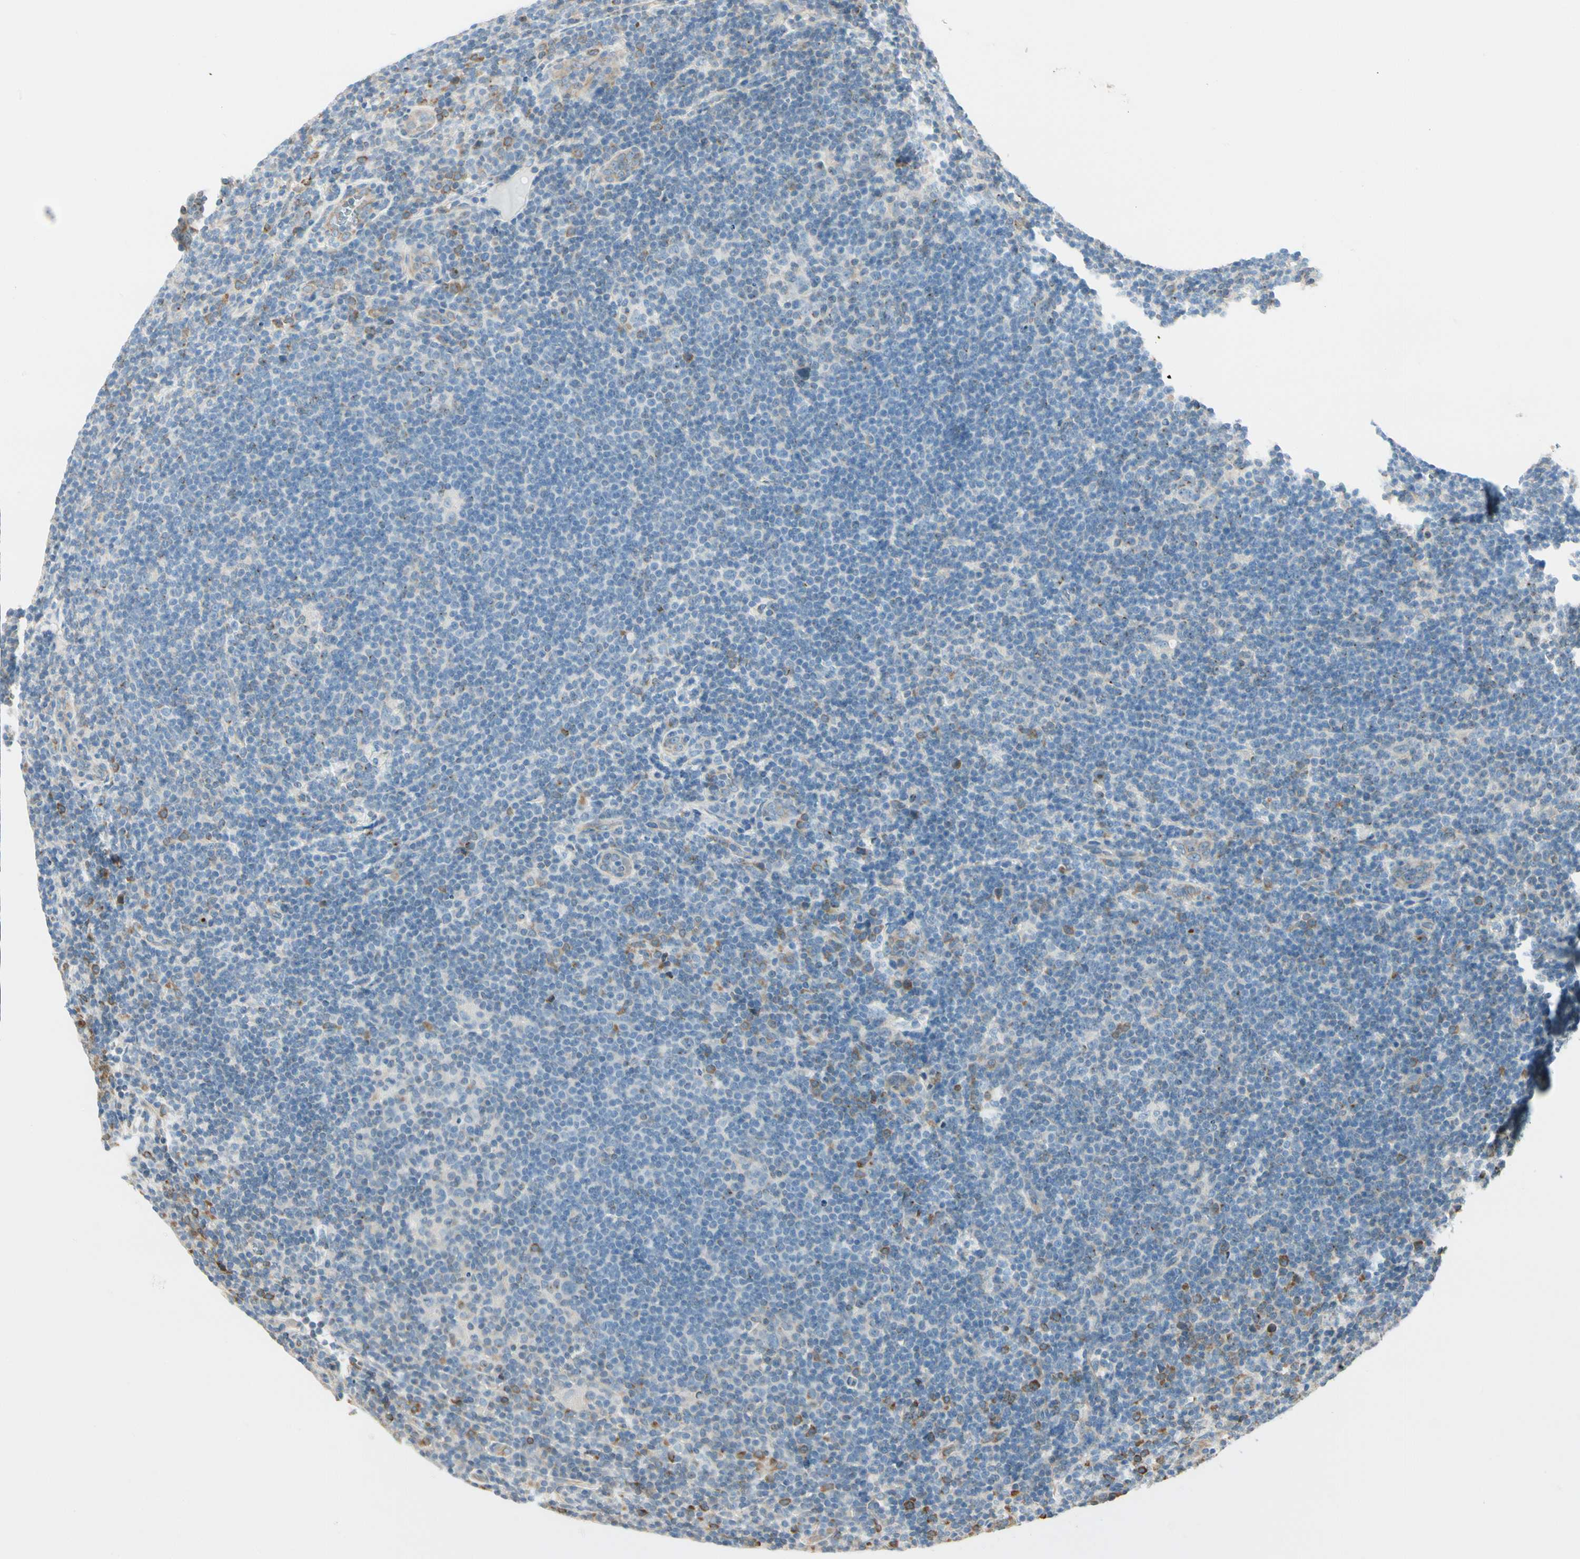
{"staining": {"intensity": "weak", "quantity": "<25%", "location": "cytoplasmic/membranous"}, "tissue": "lymphoma", "cell_type": "Tumor cells", "image_type": "cancer", "snomed": [{"axis": "morphology", "description": "Hodgkin's disease, NOS"}, {"axis": "topography", "description": "Lymph node"}], "caption": "This is an immunohistochemistry histopathology image of human lymphoma. There is no staining in tumor cells.", "gene": "NUCB2", "patient": {"sex": "female", "age": 57}}